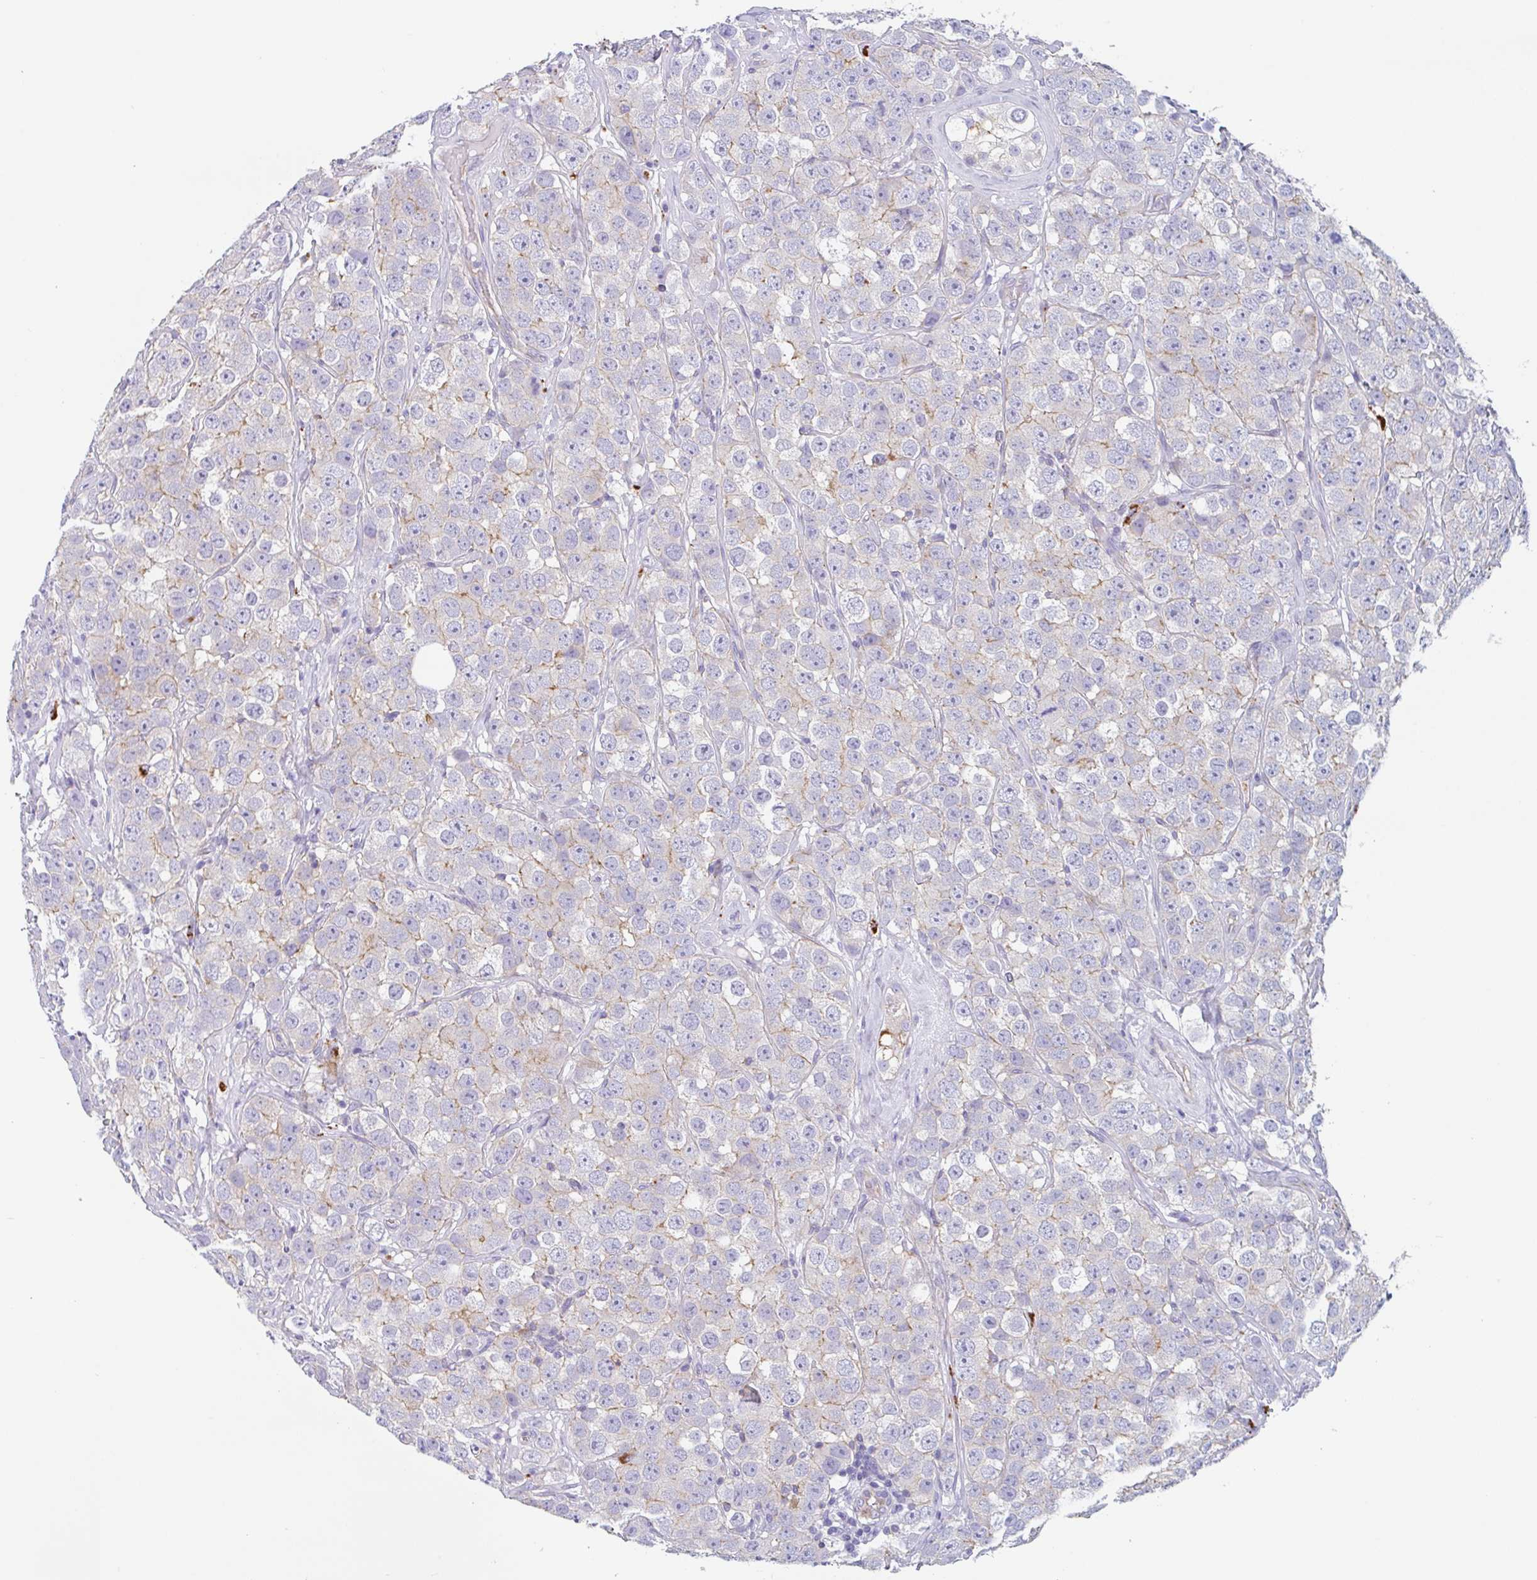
{"staining": {"intensity": "moderate", "quantity": "<25%", "location": "cytoplasmic/membranous"}, "tissue": "testis cancer", "cell_type": "Tumor cells", "image_type": "cancer", "snomed": [{"axis": "morphology", "description": "Seminoma, NOS"}, {"axis": "topography", "description": "Testis"}], "caption": "Immunohistochemistry (IHC) (DAB (3,3'-diaminobenzidine)) staining of human testis cancer (seminoma) demonstrates moderate cytoplasmic/membranous protein positivity in approximately <25% of tumor cells. The staining is performed using DAB brown chromogen to label protein expression. The nuclei are counter-stained blue using hematoxylin.", "gene": "LENG9", "patient": {"sex": "male", "age": 28}}